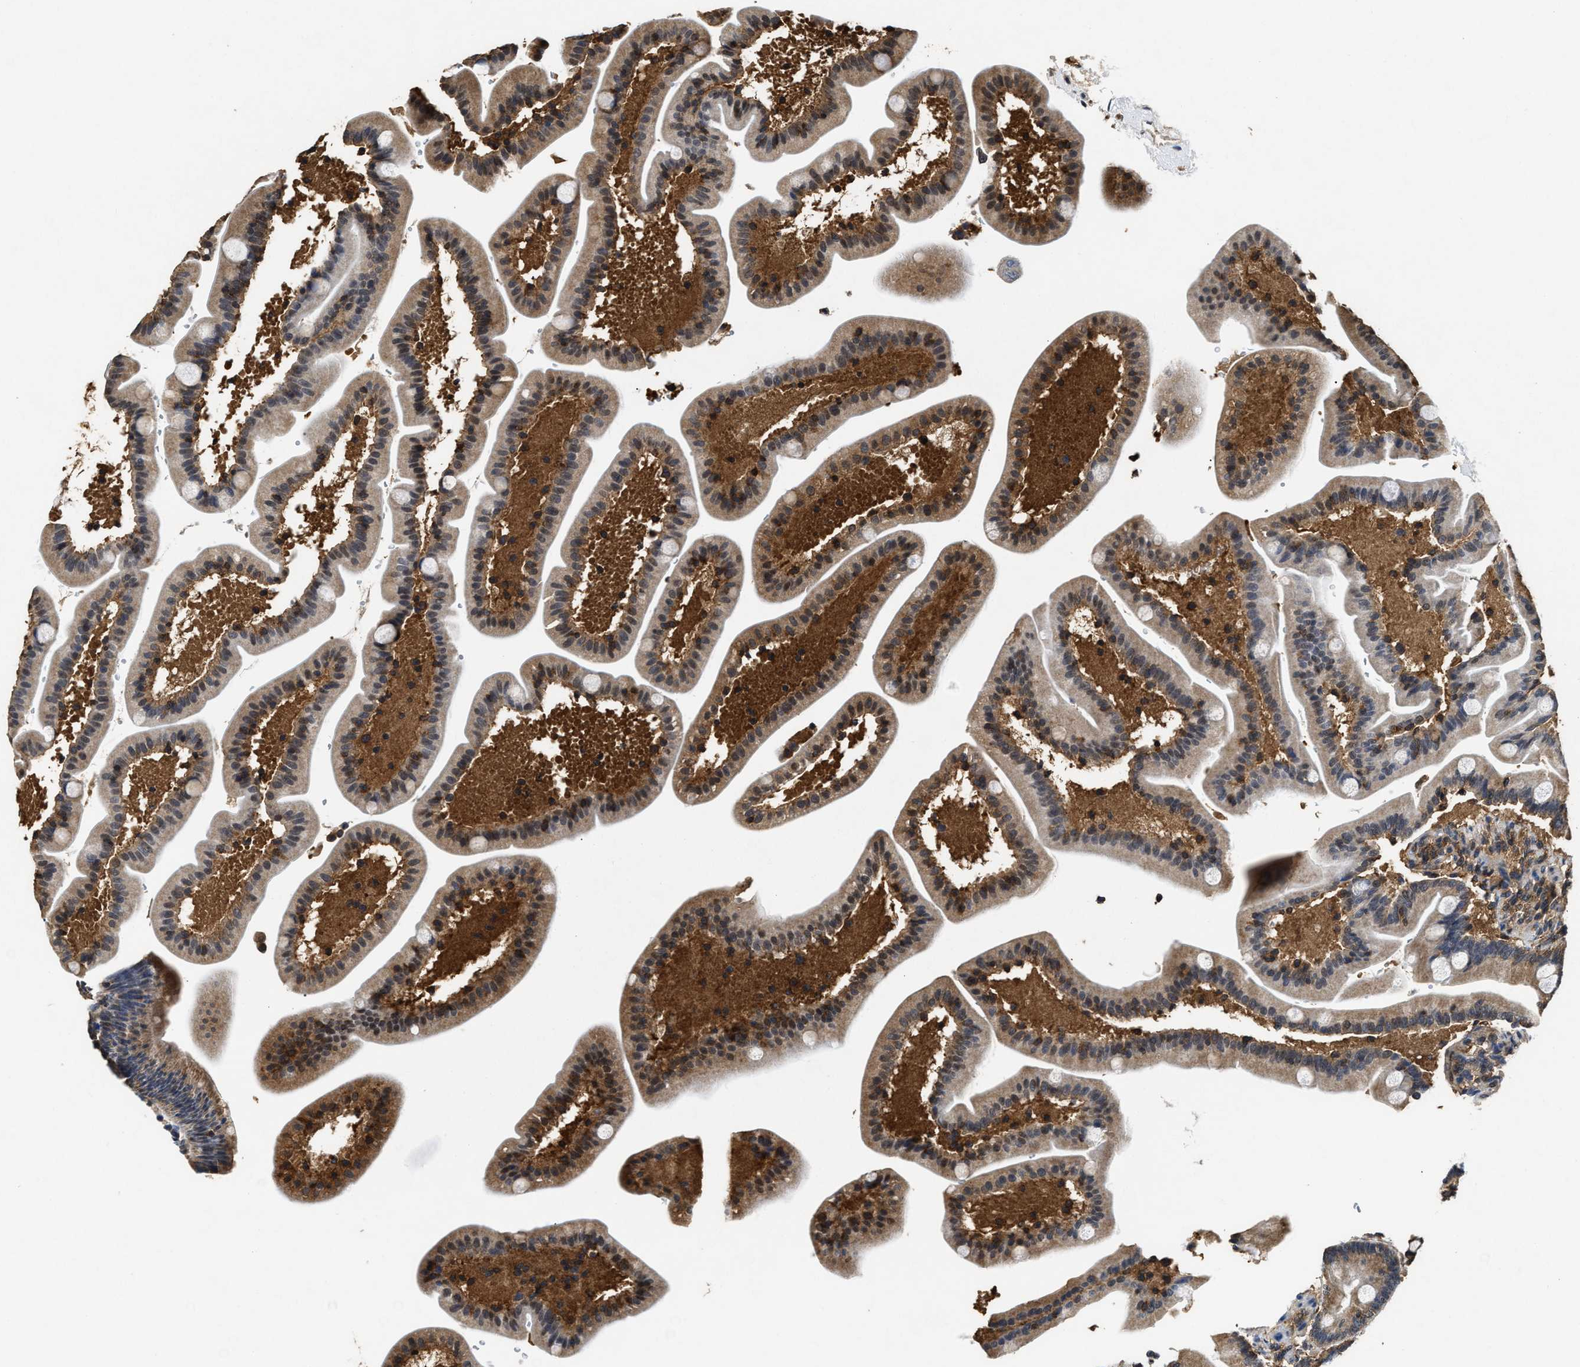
{"staining": {"intensity": "moderate", "quantity": "25%-75%", "location": "cytoplasmic/membranous"}, "tissue": "duodenum", "cell_type": "Glandular cells", "image_type": "normal", "snomed": [{"axis": "morphology", "description": "Normal tissue, NOS"}, {"axis": "topography", "description": "Duodenum"}], "caption": "Glandular cells display moderate cytoplasmic/membranous expression in about 25%-75% of cells in benign duodenum. (brown staining indicates protein expression, while blue staining denotes nuclei).", "gene": "ACAT2", "patient": {"sex": "male", "age": 54}}